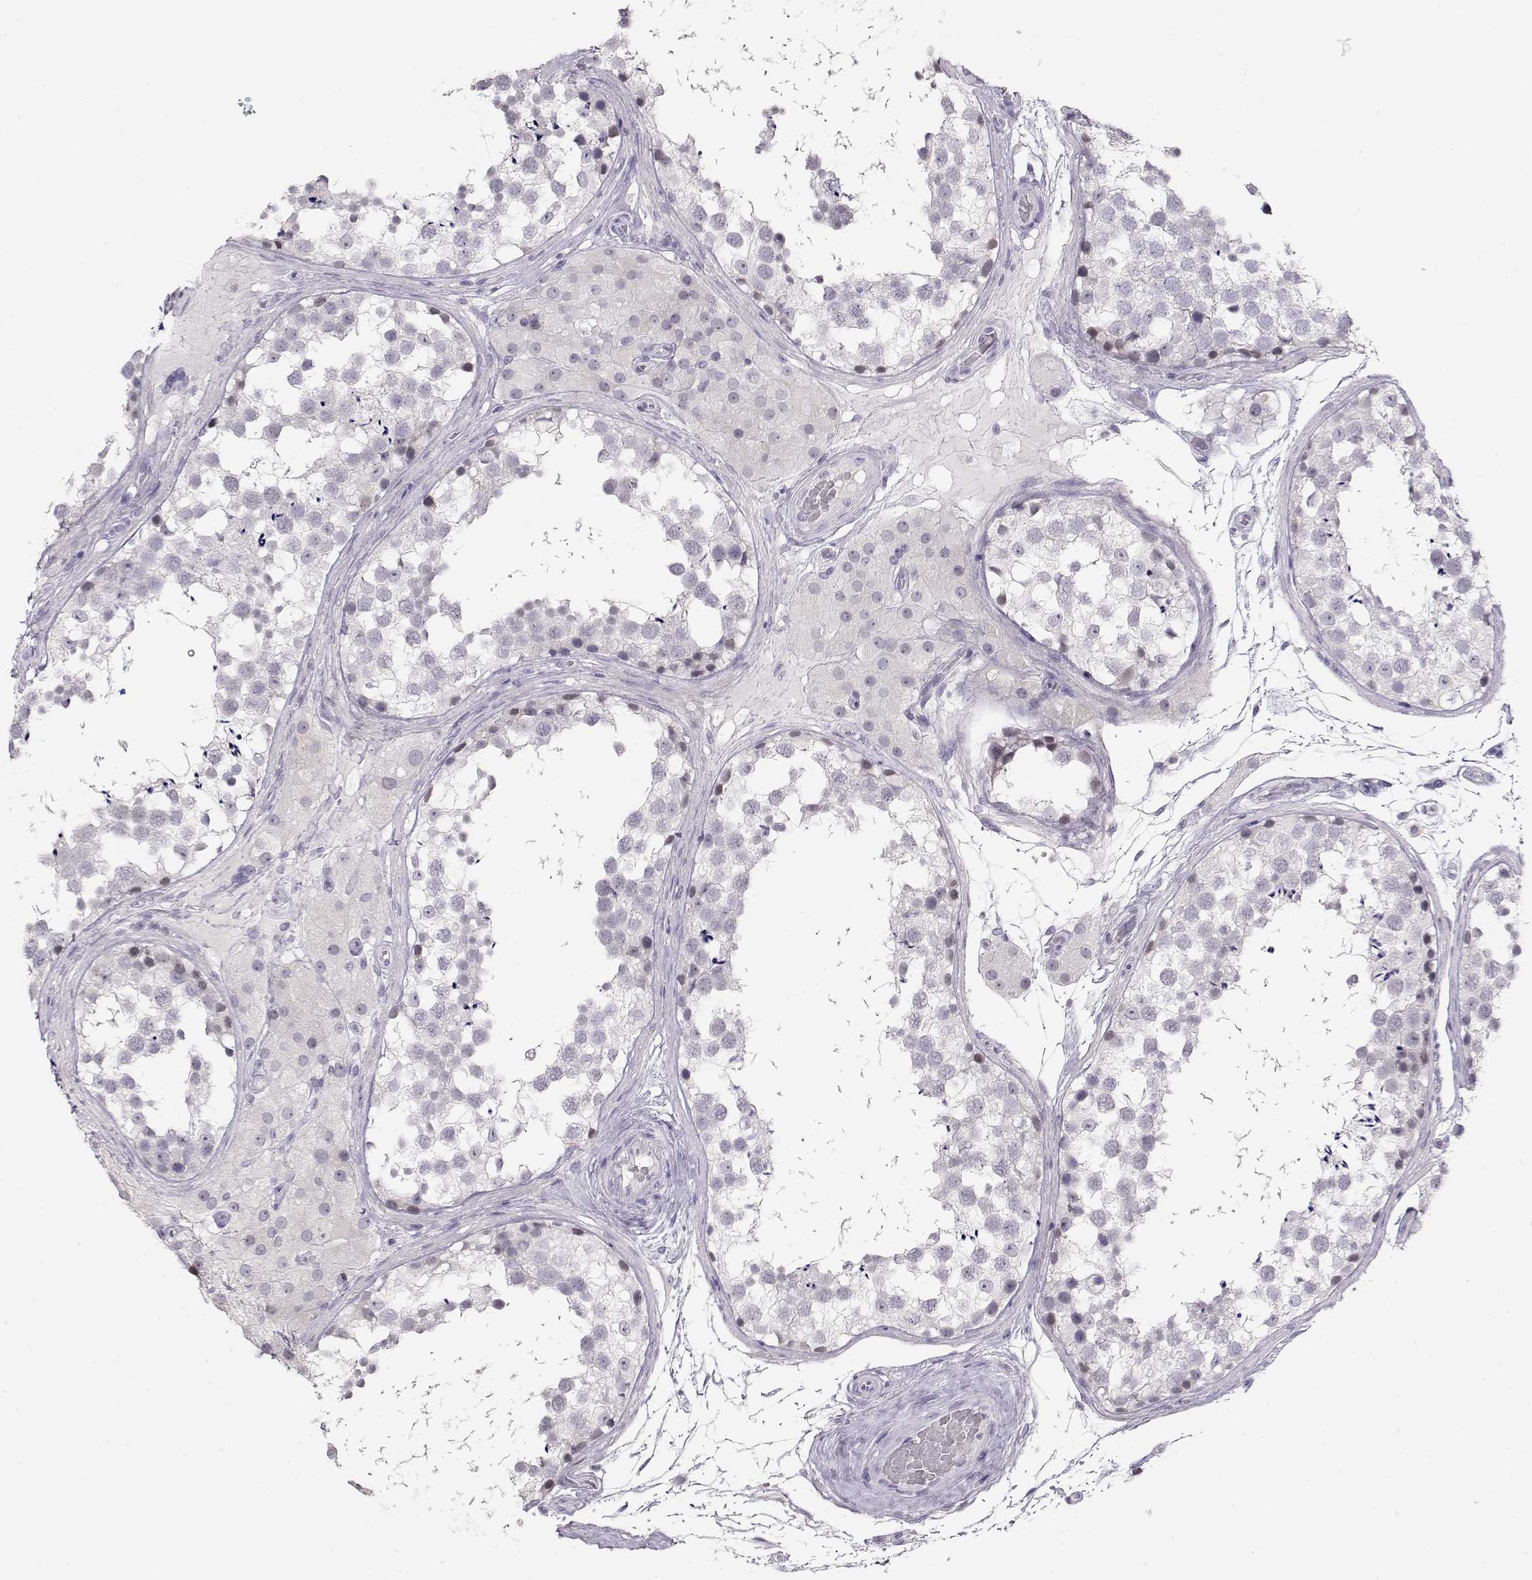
{"staining": {"intensity": "weak", "quantity": "<25%", "location": "nuclear"}, "tissue": "testis", "cell_type": "Cells in seminiferous ducts", "image_type": "normal", "snomed": [{"axis": "morphology", "description": "Normal tissue, NOS"}, {"axis": "morphology", "description": "Seminoma, NOS"}, {"axis": "topography", "description": "Testis"}], "caption": "IHC image of unremarkable human testis stained for a protein (brown), which shows no positivity in cells in seminiferous ducts.", "gene": "IMPG1", "patient": {"sex": "male", "age": 65}}